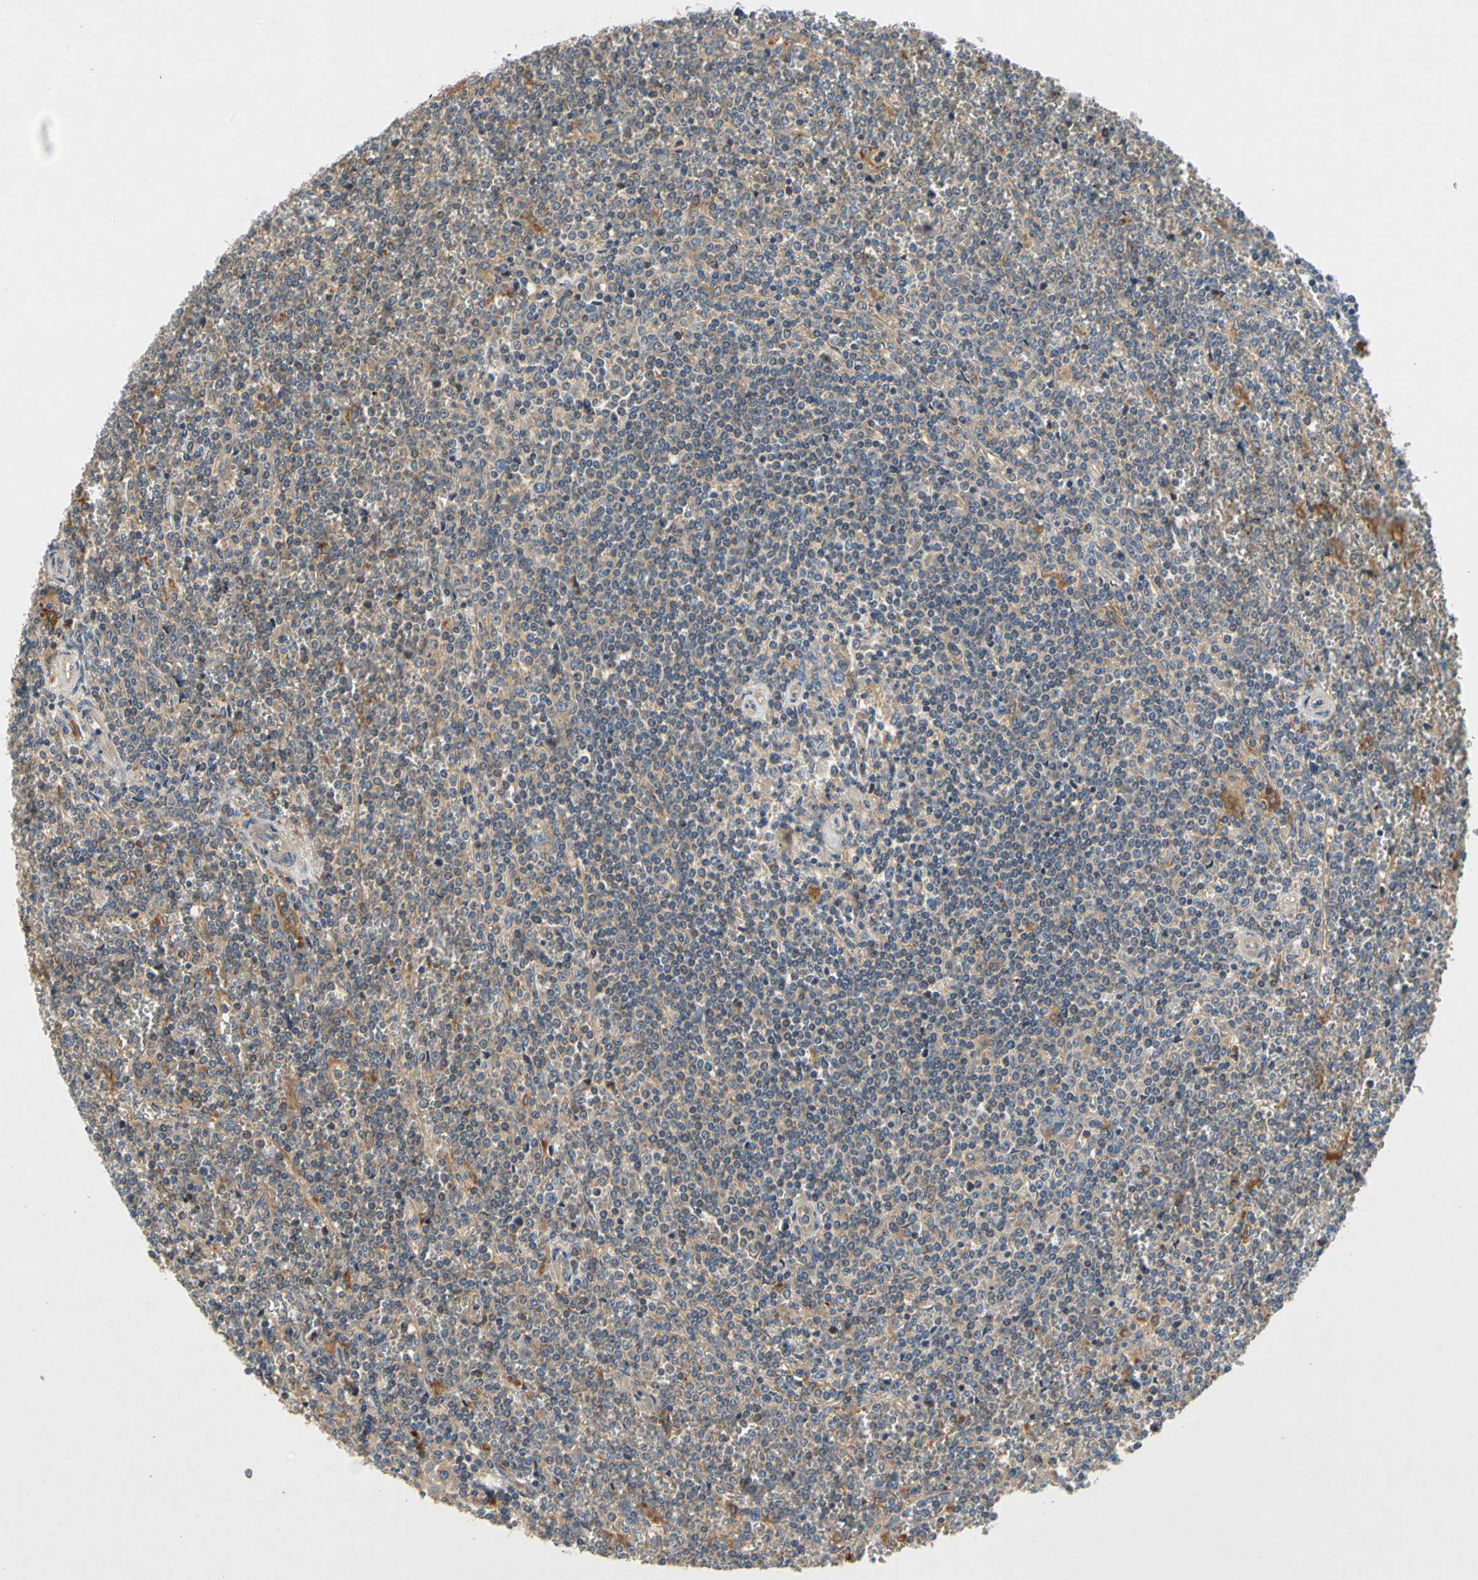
{"staining": {"intensity": "moderate", "quantity": "<25%", "location": "cytoplasmic/membranous"}, "tissue": "lymphoma", "cell_type": "Tumor cells", "image_type": "cancer", "snomed": [{"axis": "morphology", "description": "Malignant lymphoma, non-Hodgkin's type, Low grade"}, {"axis": "topography", "description": "Spleen"}], "caption": "Brown immunohistochemical staining in human lymphoma displays moderate cytoplasmic/membranous positivity in about <25% of tumor cells.", "gene": "USP46", "patient": {"sex": "female", "age": 19}}